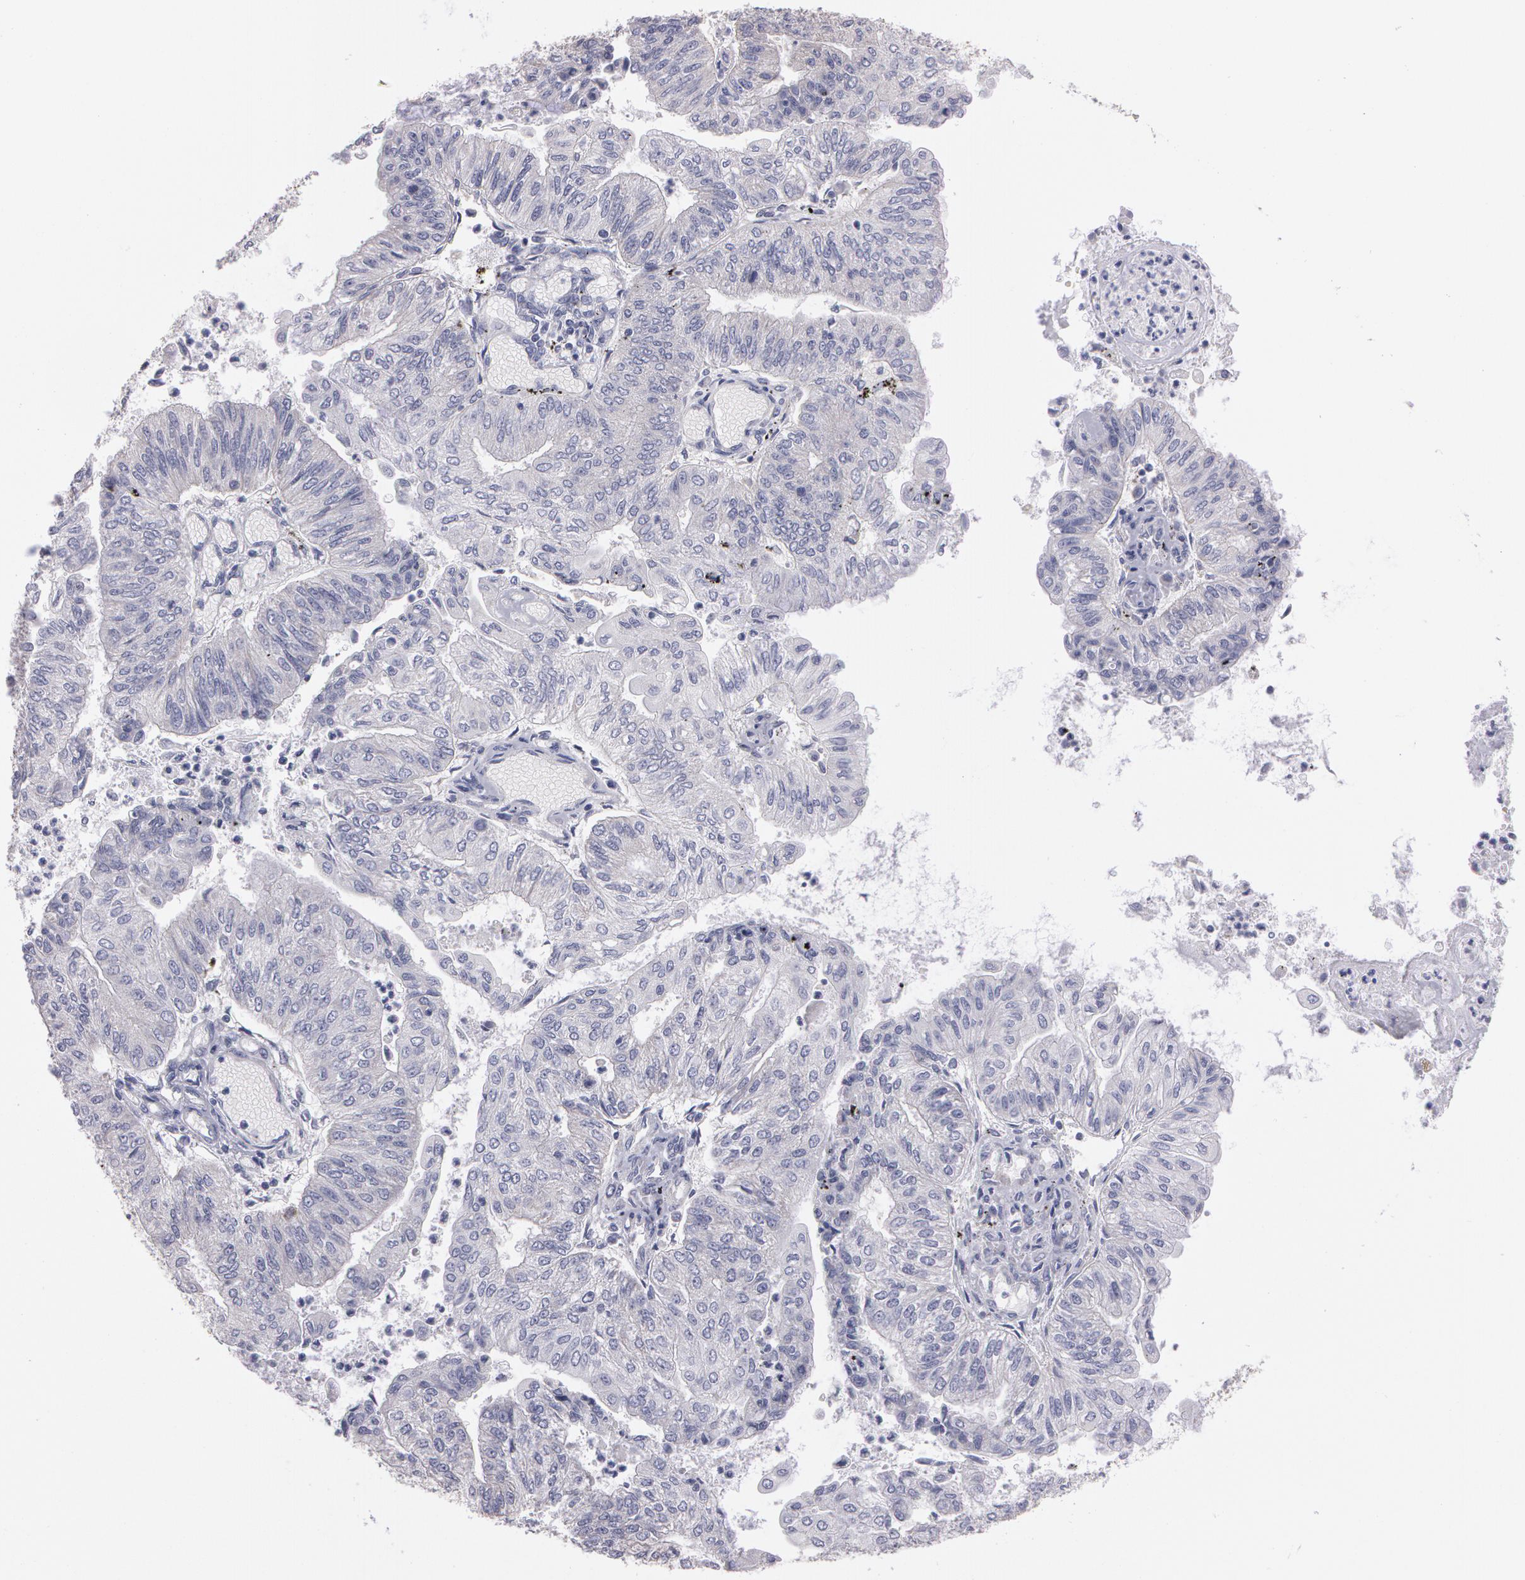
{"staining": {"intensity": "negative", "quantity": "none", "location": "none"}, "tissue": "endometrial cancer", "cell_type": "Tumor cells", "image_type": "cancer", "snomed": [{"axis": "morphology", "description": "Adenocarcinoma, NOS"}, {"axis": "topography", "description": "Endometrium"}], "caption": "Tumor cells show no significant positivity in endometrial cancer.", "gene": "NEK9", "patient": {"sex": "female", "age": 59}}